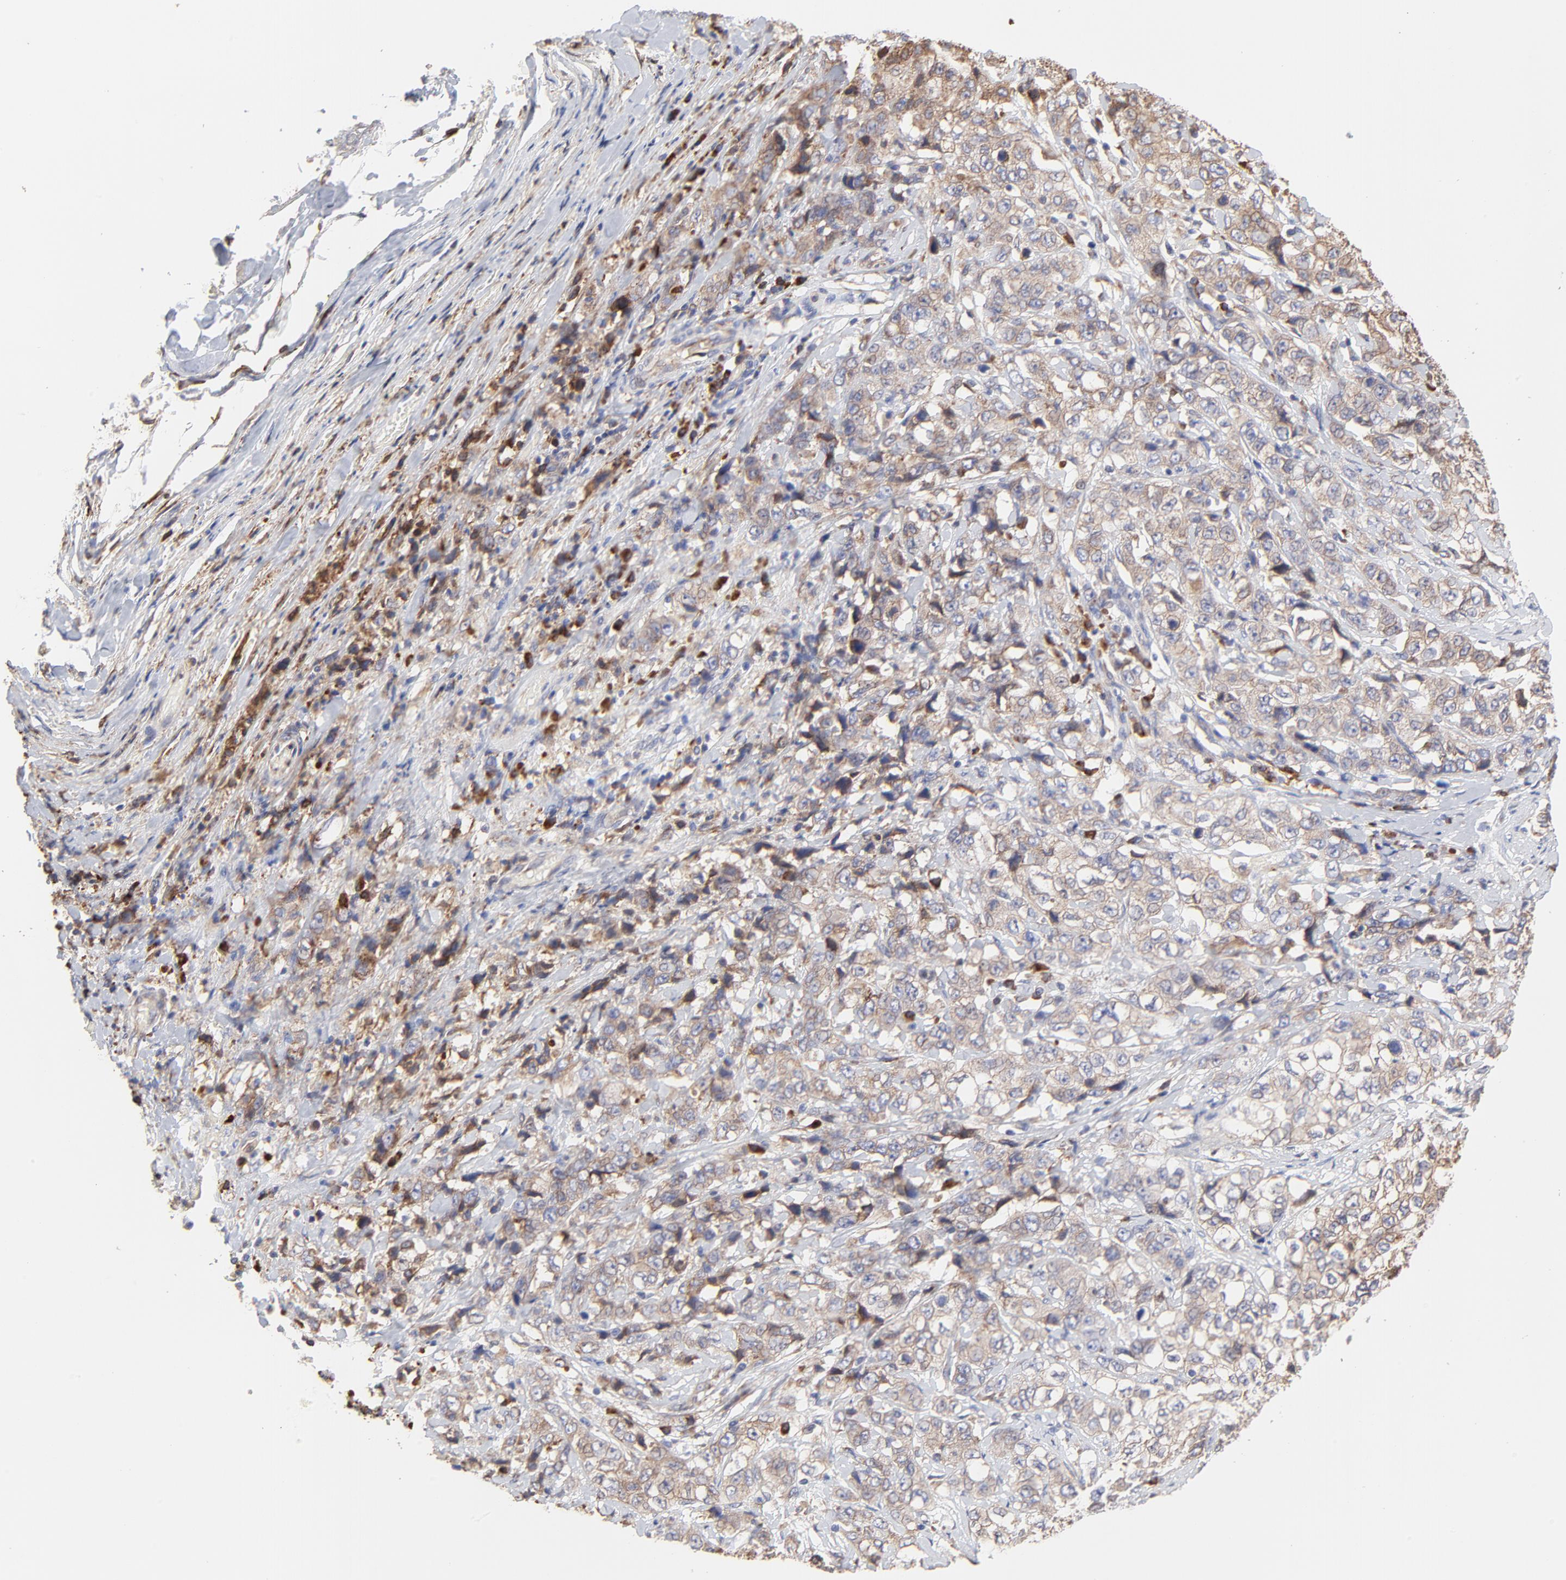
{"staining": {"intensity": "weak", "quantity": ">75%", "location": "cytoplasmic/membranous"}, "tissue": "stomach cancer", "cell_type": "Tumor cells", "image_type": "cancer", "snomed": [{"axis": "morphology", "description": "Adenocarcinoma, NOS"}, {"axis": "topography", "description": "Stomach"}], "caption": "Stomach cancer (adenocarcinoma) stained with DAB (3,3'-diaminobenzidine) immunohistochemistry (IHC) displays low levels of weak cytoplasmic/membranous staining in approximately >75% of tumor cells.", "gene": "LMAN1", "patient": {"sex": "male", "age": 48}}